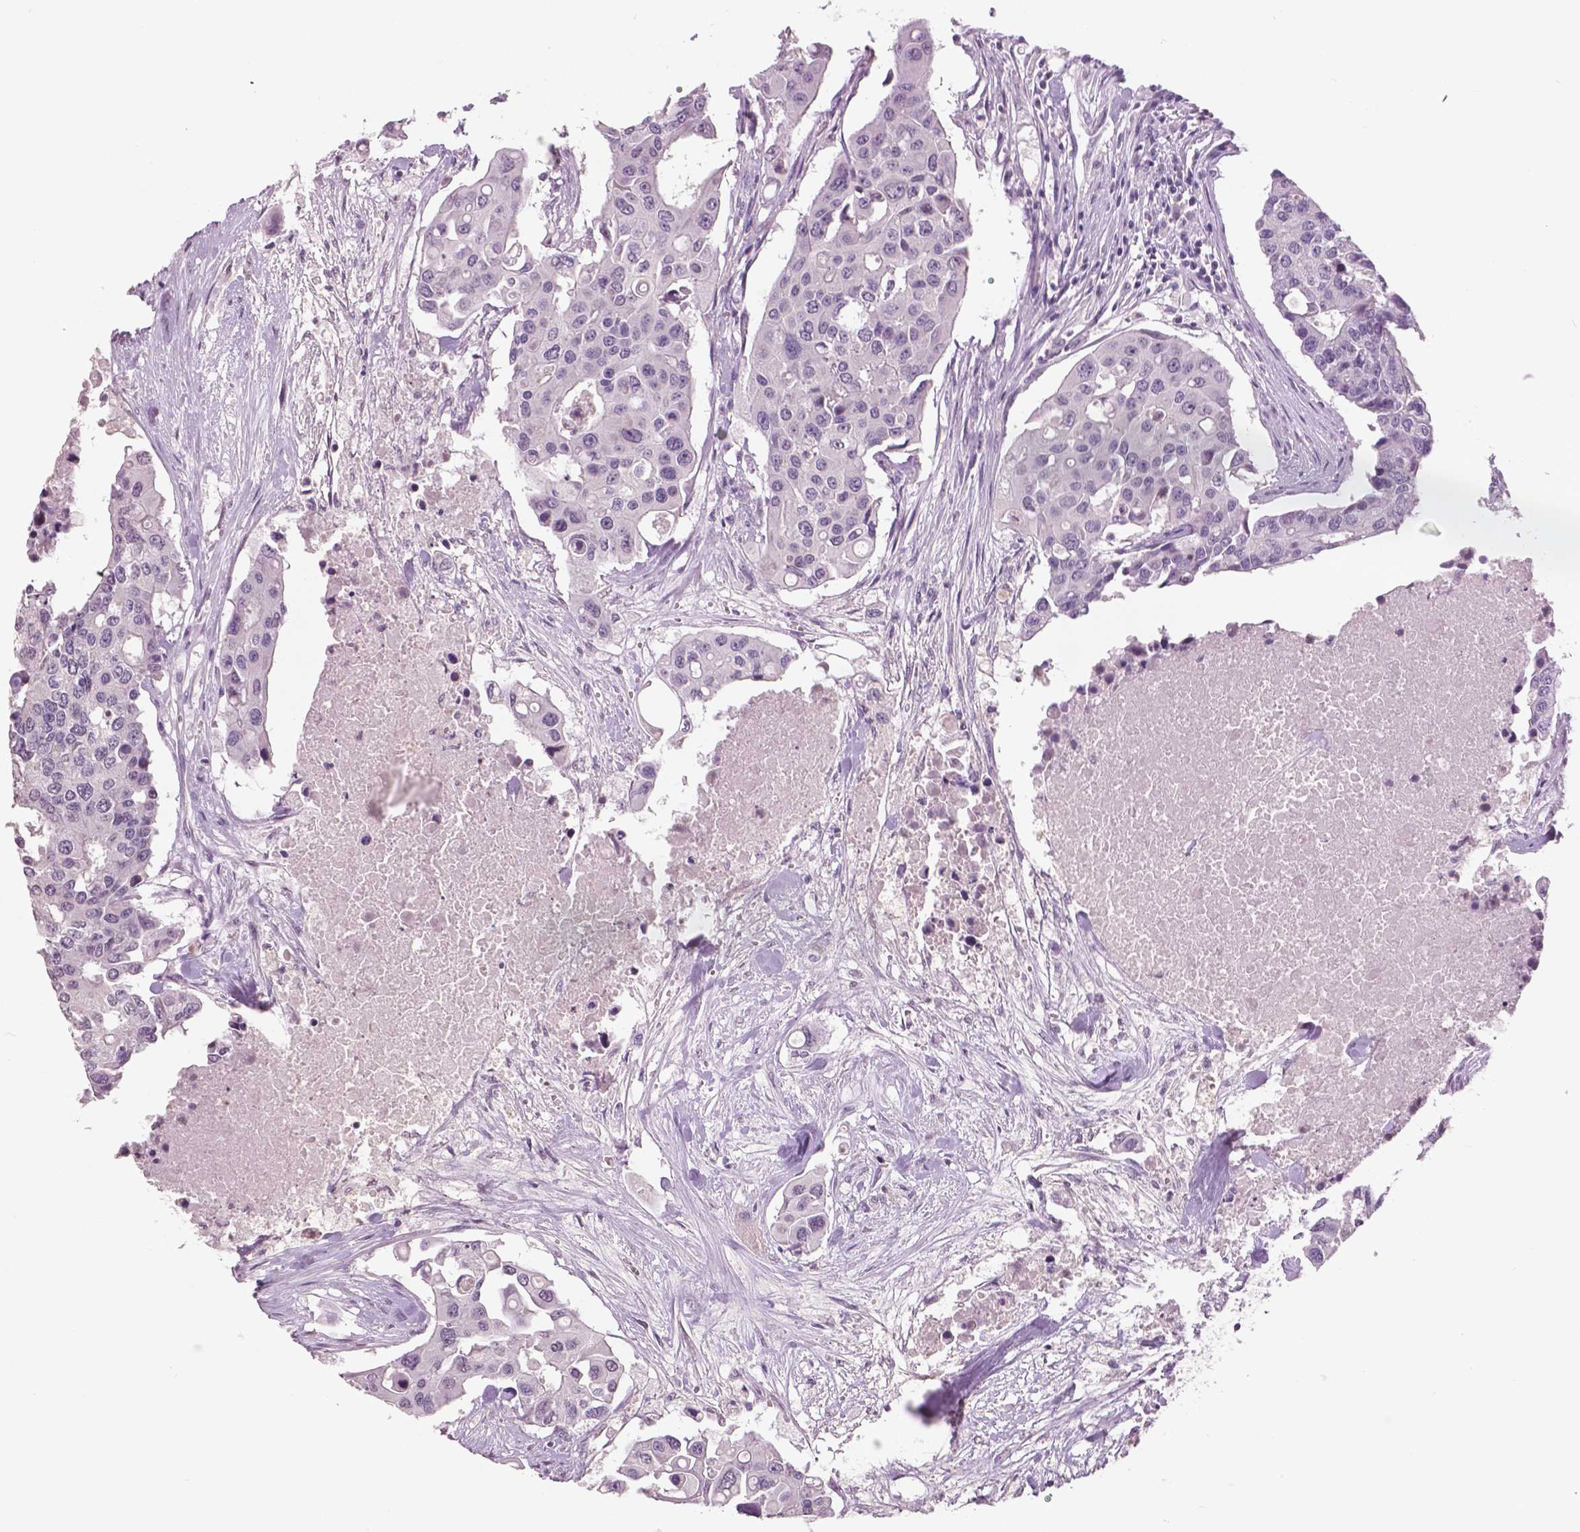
{"staining": {"intensity": "negative", "quantity": "none", "location": "none"}, "tissue": "colorectal cancer", "cell_type": "Tumor cells", "image_type": "cancer", "snomed": [{"axis": "morphology", "description": "Adenocarcinoma, NOS"}, {"axis": "topography", "description": "Colon"}], "caption": "DAB (3,3'-diaminobenzidine) immunohistochemical staining of human adenocarcinoma (colorectal) demonstrates no significant expression in tumor cells.", "gene": "GRIN2A", "patient": {"sex": "male", "age": 77}}